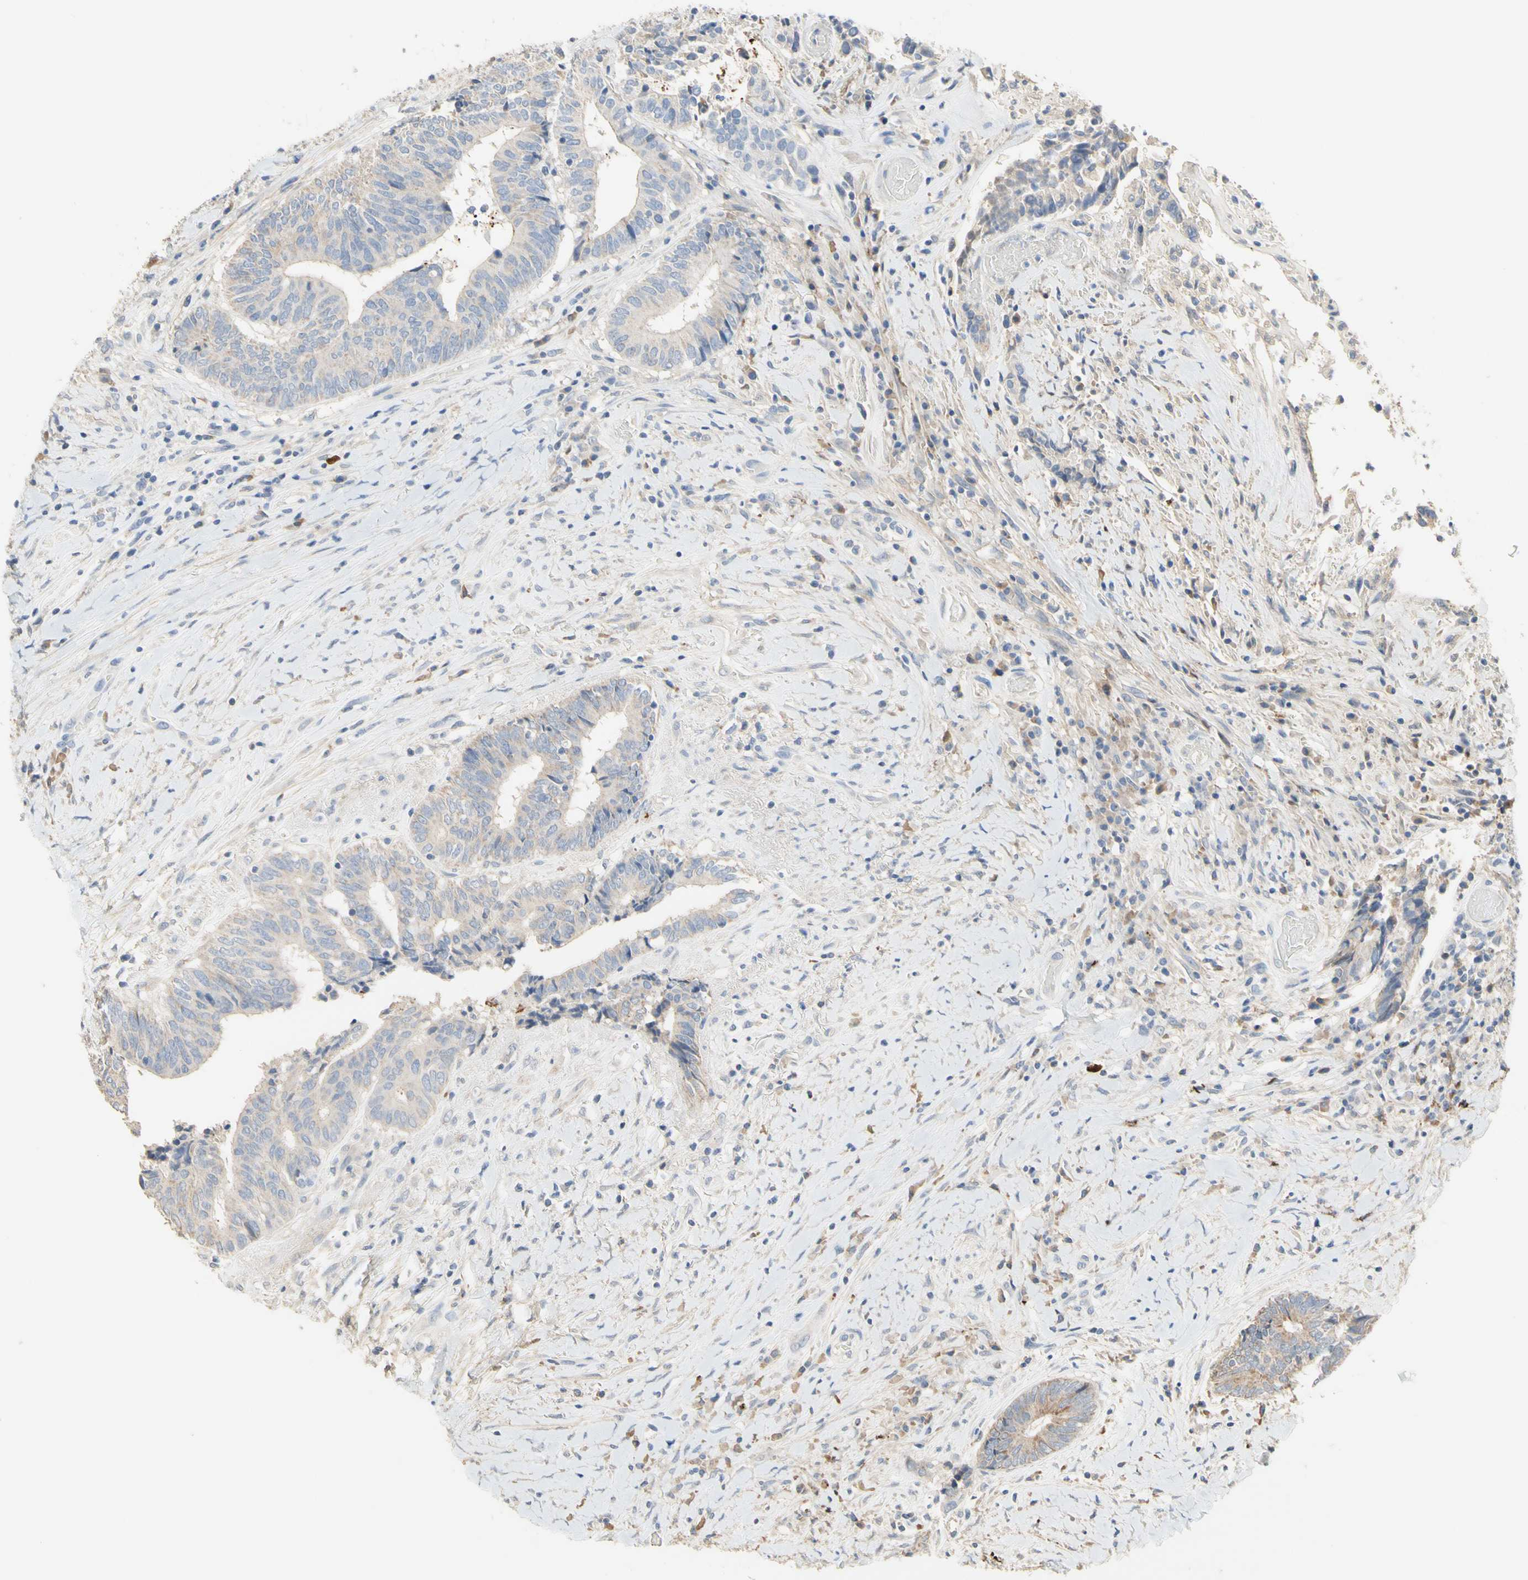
{"staining": {"intensity": "weak", "quantity": ">75%", "location": "cytoplasmic/membranous"}, "tissue": "colorectal cancer", "cell_type": "Tumor cells", "image_type": "cancer", "snomed": [{"axis": "morphology", "description": "Adenocarcinoma, NOS"}, {"axis": "topography", "description": "Rectum"}], "caption": "The micrograph shows immunohistochemical staining of colorectal cancer (adenocarcinoma). There is weak cytoplasmic/membranous positivity is appreciated in approximately >75% of tumor cells.", "gene": "NECTIN4", "patient": {"sex": "male", "age": 63}}